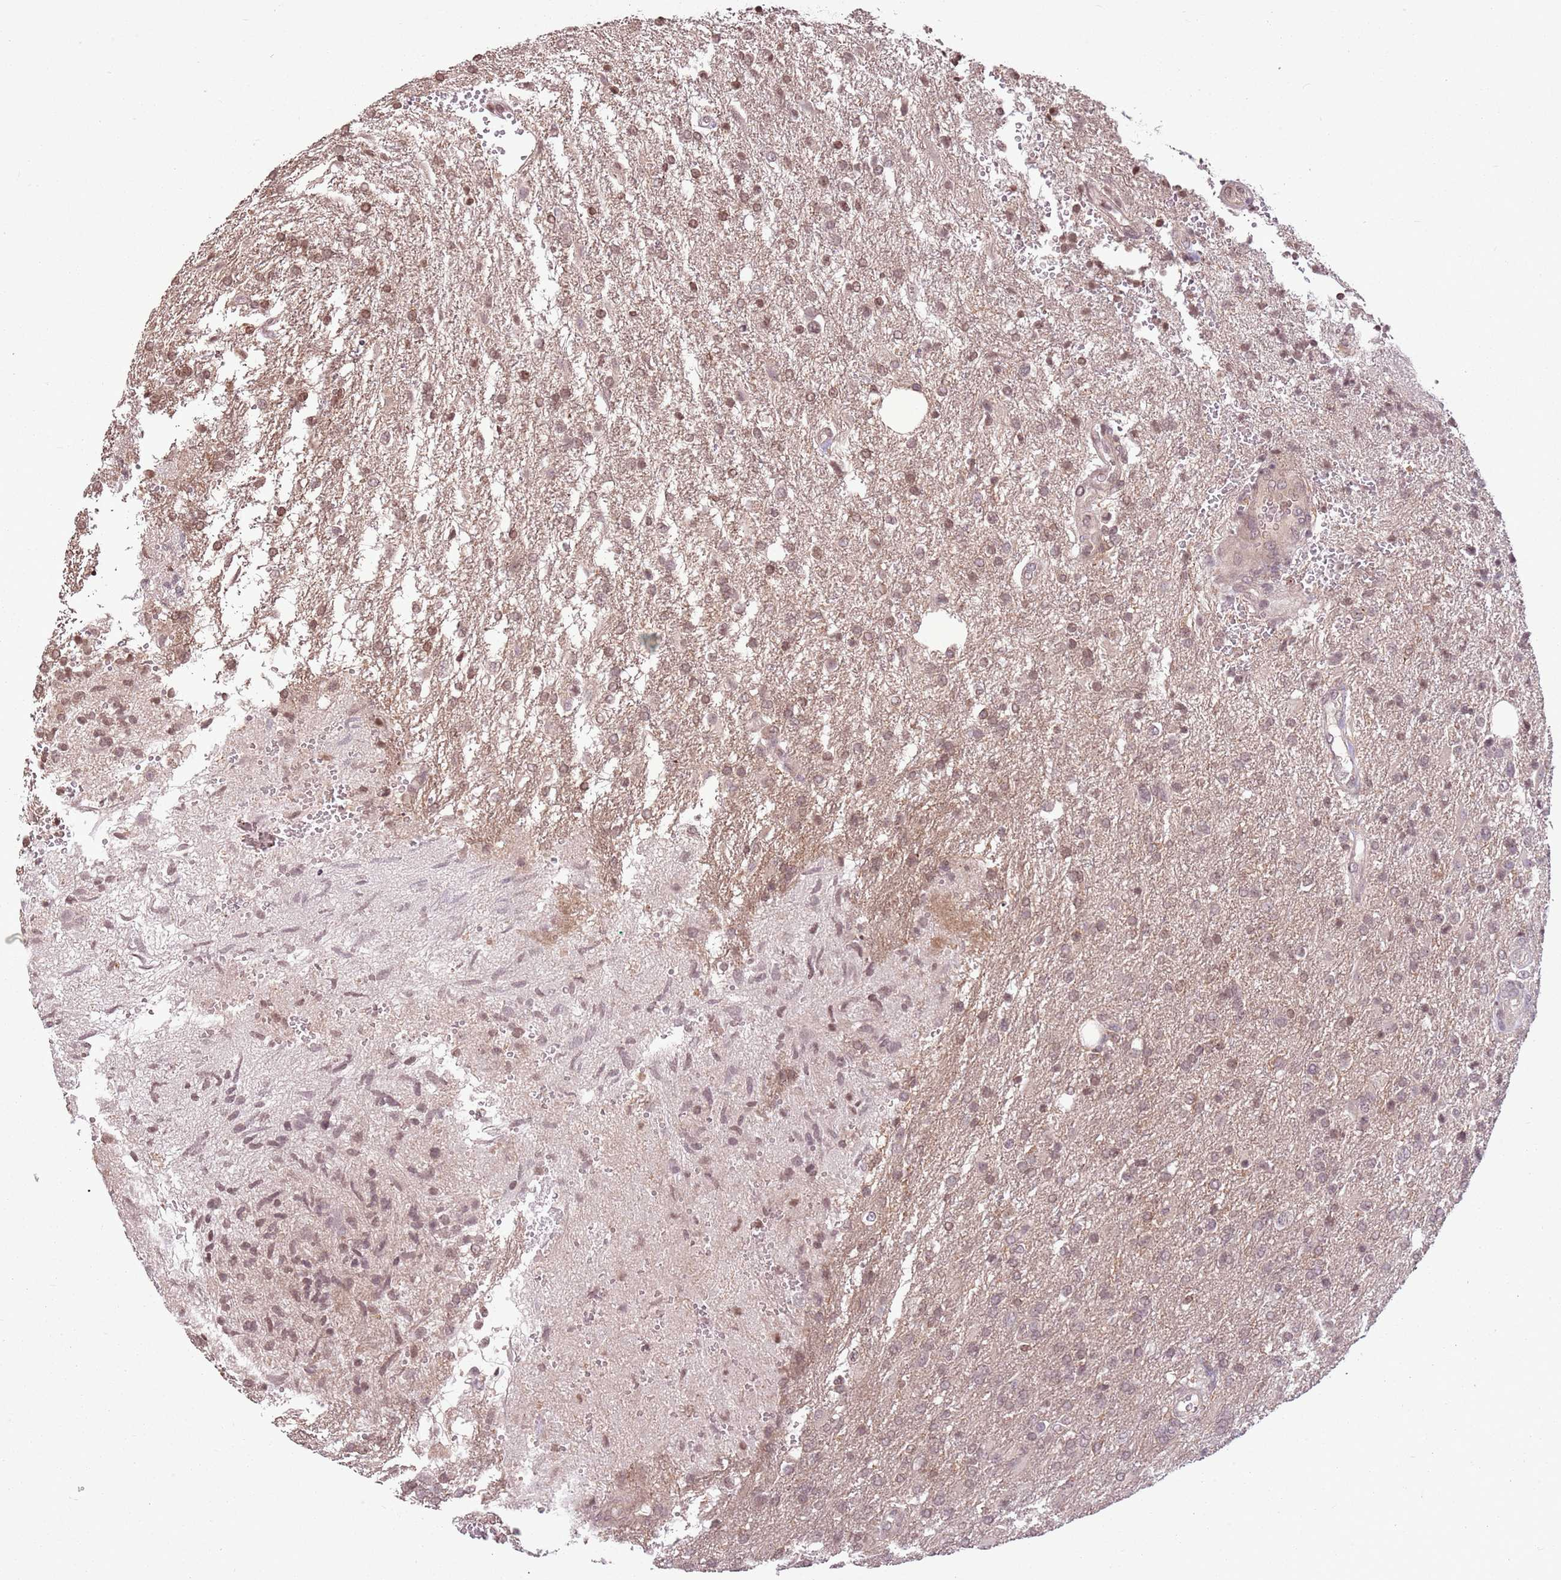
{"staining": {"intensity": "weak", "quantity": ">75%", "location": "nuclear"}, "tissue": "glioma", "cell_type": "Tumor cells", "image_type": "cancer", "snomed": [{"axis": "morphology", "description": "Glioma, malignant, High grade"}, {"axis": "topography", "description": "Brain"}], "caption": "Glioma was stained to show a protein in brown. There is low levels of weak nuclear staining in about >75% of tumor cells. (IHC, brightfield microscopy, high magnification).", "gene": "CAPN9", "patient": {"sex": "male", "age": 56}}